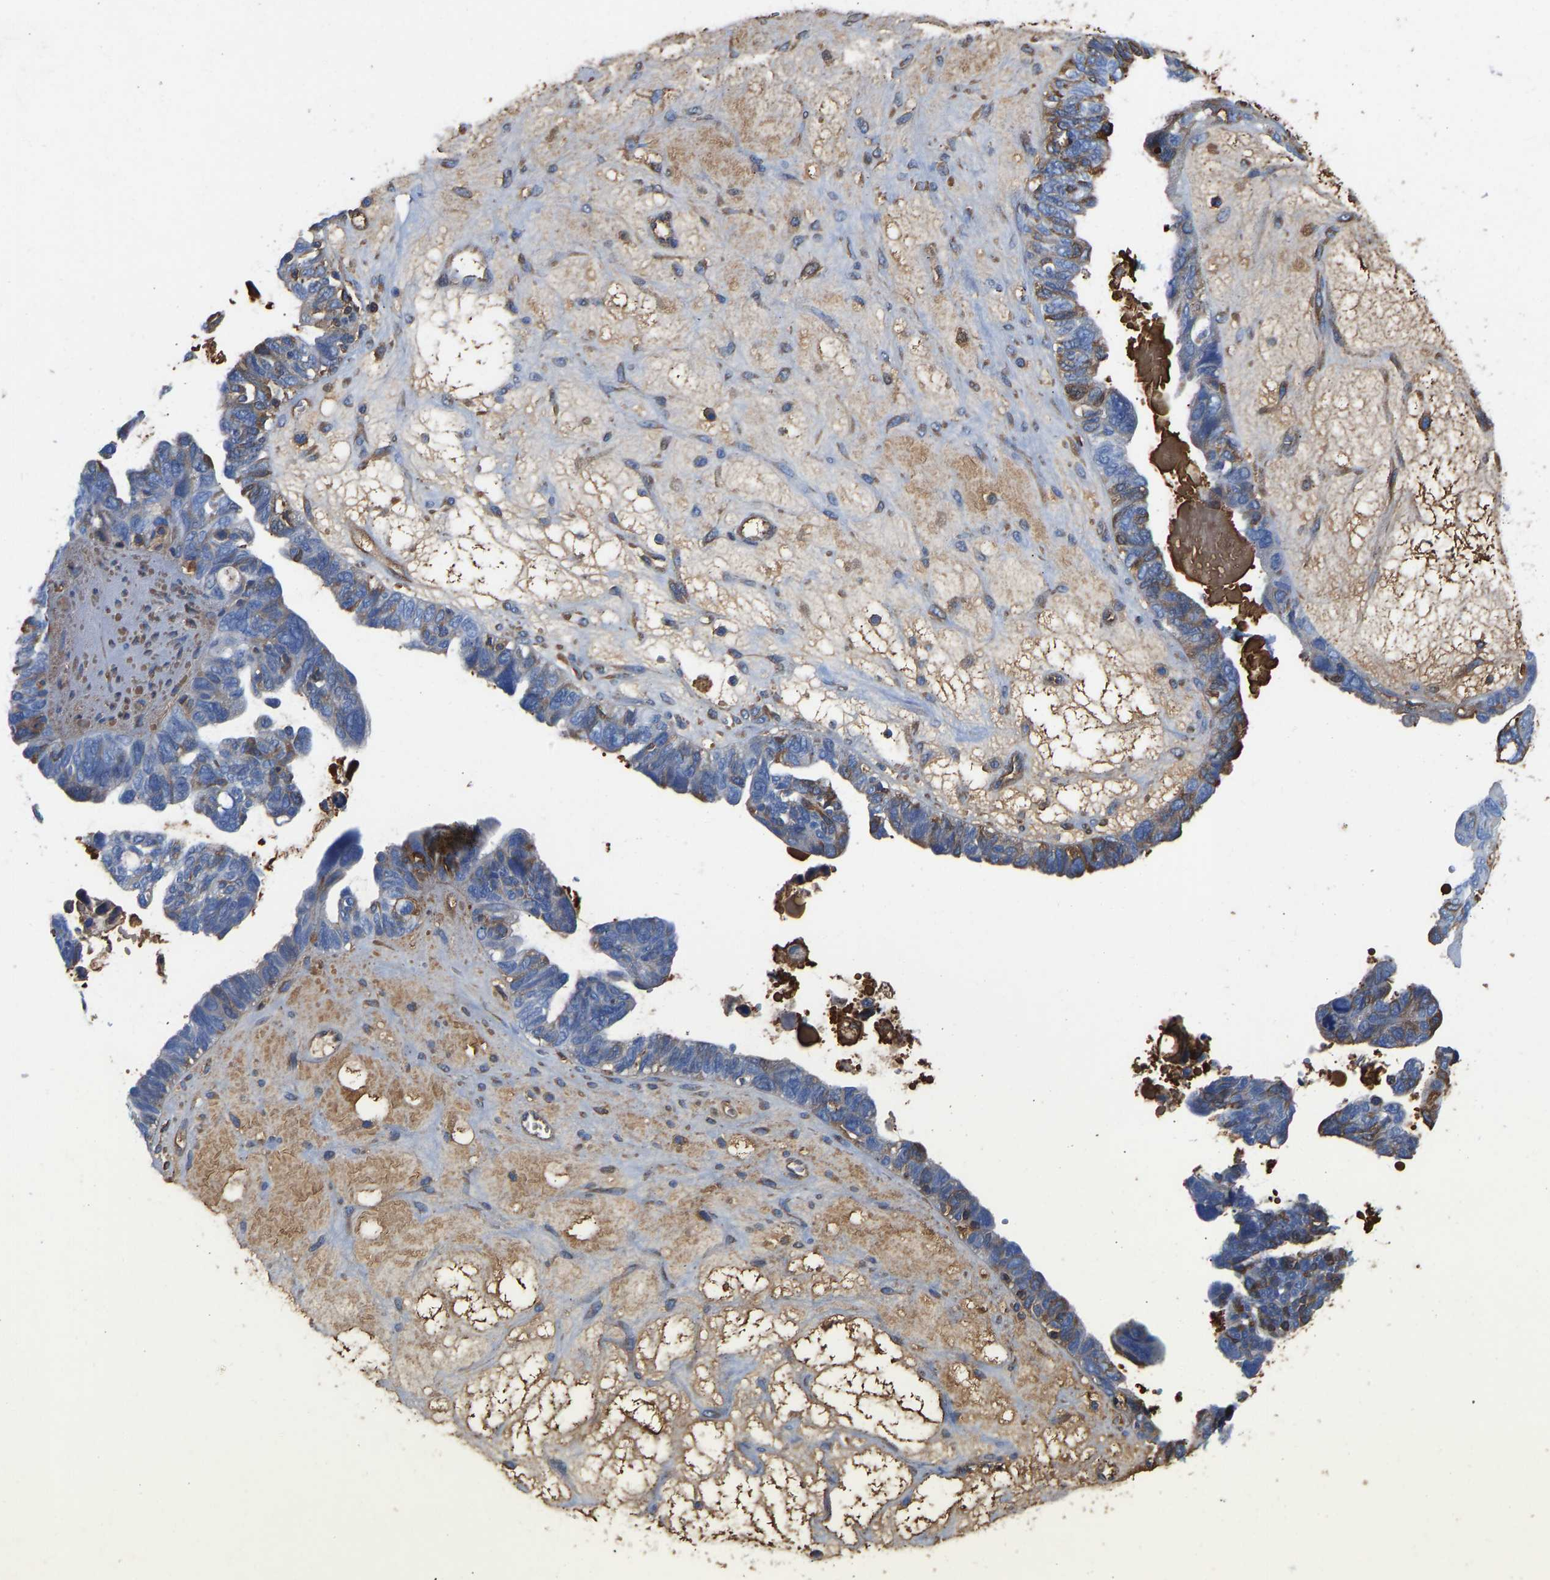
{"staining": {"intensity": "moderate", "quantity": "<25%", "location": "cytoplasmic/membranous"}, "tissue": "ovarian cancer", "cell_type": "Tumor cells", "image_type": "cancer", "snomed": [{"axis": "morphology", "description": "Cystadenocarcinoma, serous, NOS"}, {"axis": "topography", "description": "Ovary"}], "caption": "About <25% of tumor cells in ovarian cancer (serous cystadenocarcinoma) demonstrate moderate cytoplasmic/membranous protein staining as visualized by brown immunohistochemical staining.", "gene": "HSPG2", "patient": {"sex": "female", "age": 79}}